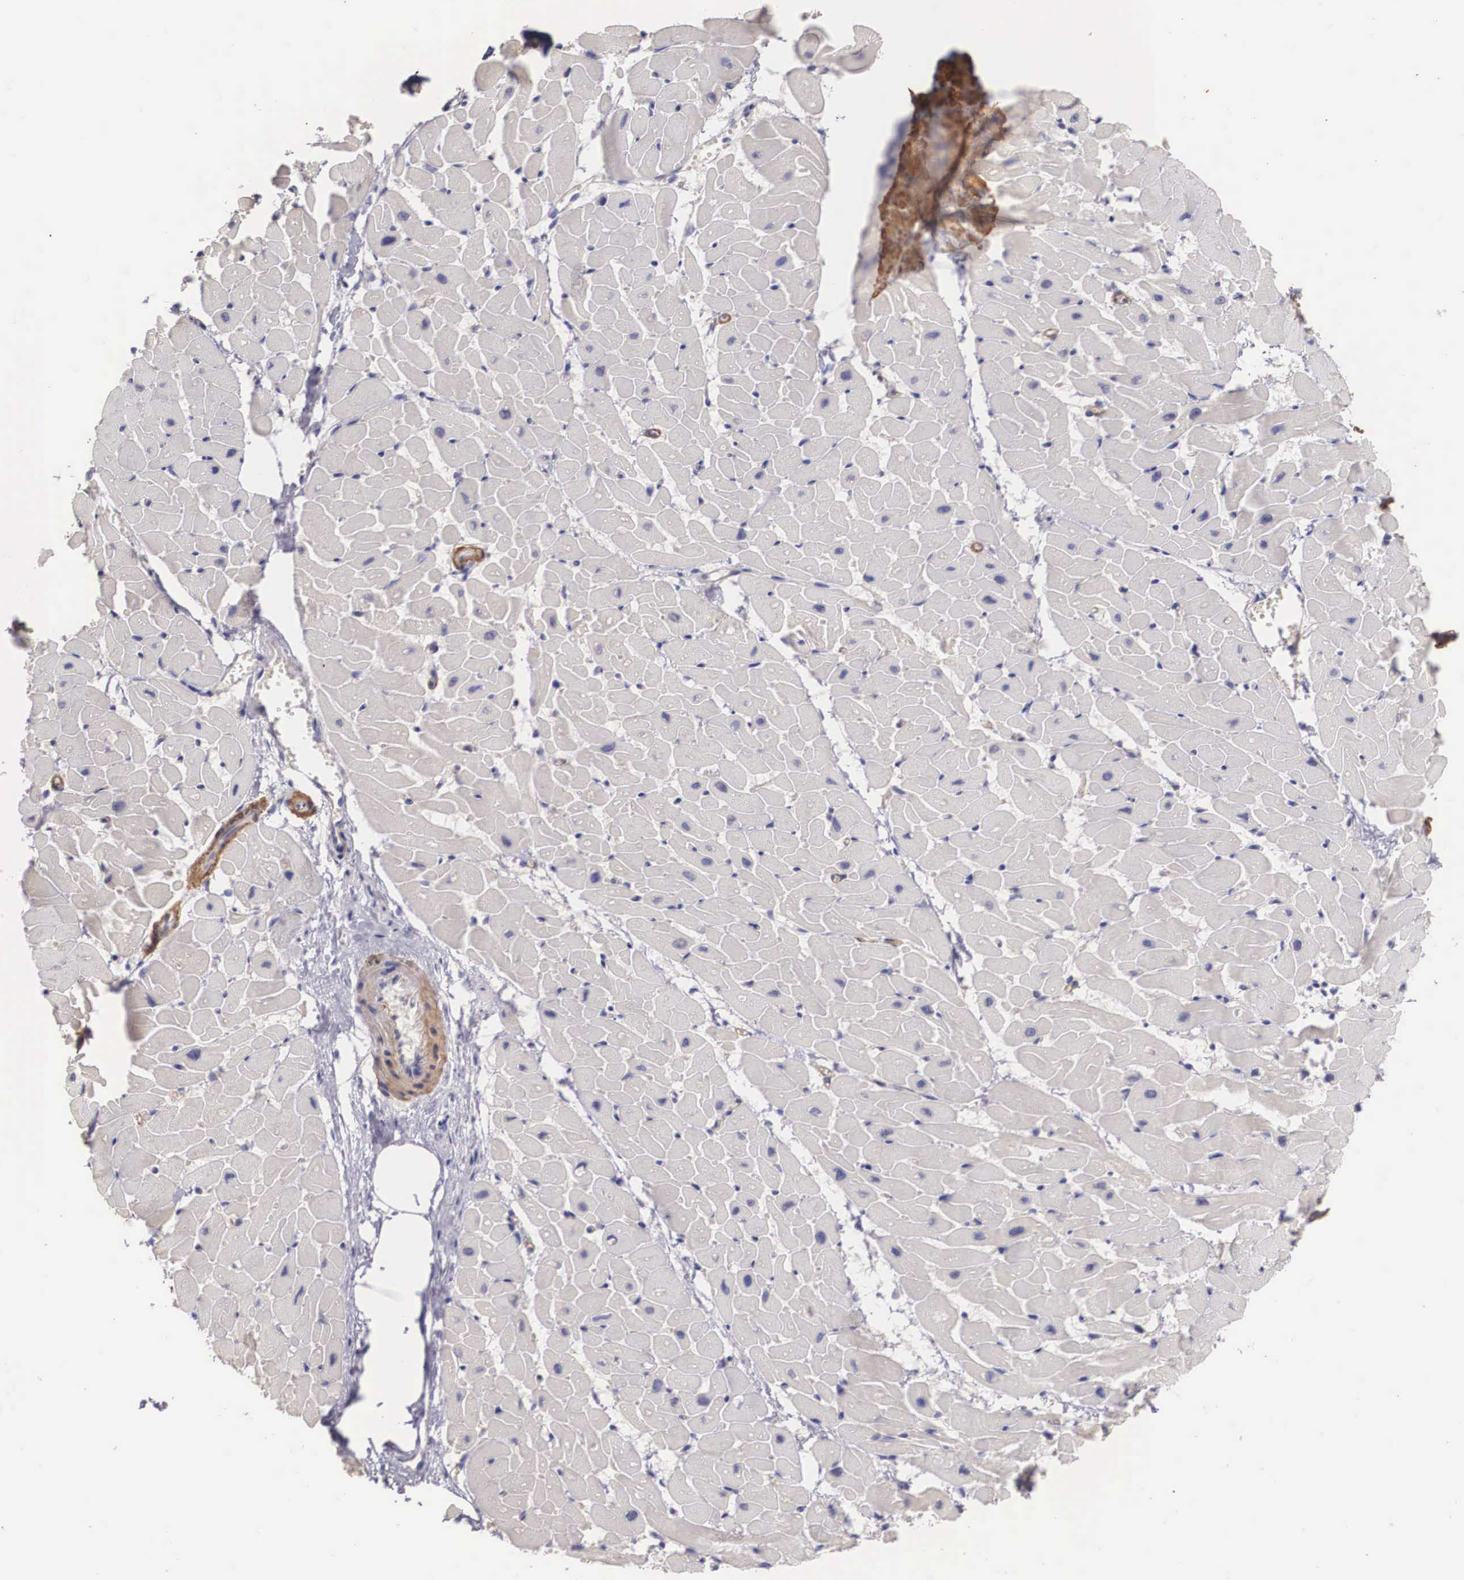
{"staining": {"intensity": "negative", "quantity": "none", "location": "none"}, "tissue": "heart muscle", "cell_type": "Cardiomyocytes", "image_type": "normal", "snomed": [{"axis": "morphology", "description": "Normal tissue, NOS"}, {"axis": "topography", "description": "Heart"}], "caption": "Protein analysis of normal heart muscle exhibits no significant staining in cardiomyocytes. (DAB IHC, high magnification).", "gene": "ENOX2", "patient": {"sex": "female", "age": 19}}